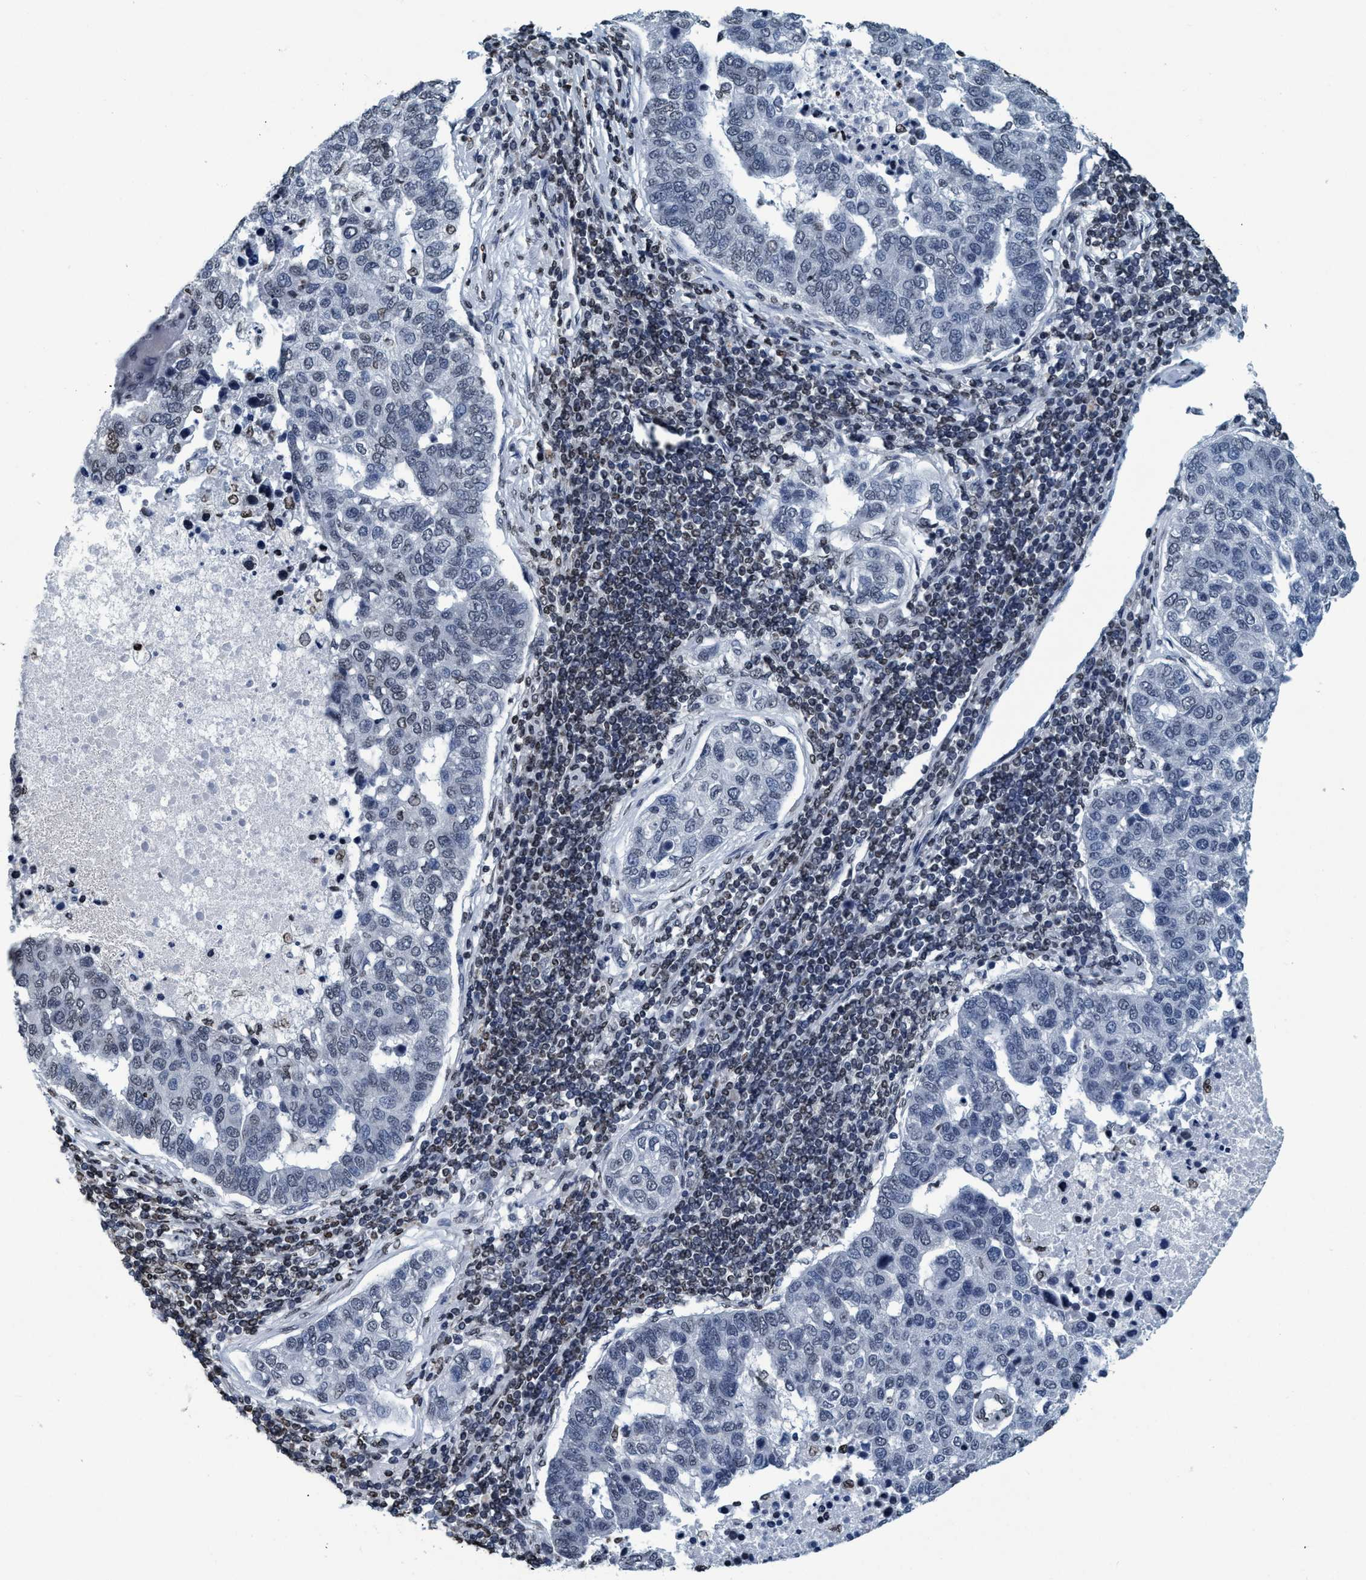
{"staining": {"intensity": "weak", "quantity": "<25%", "location": "nuclear"}, "tissue": "pancreatic cancer", "cell_type": "Tumor cells", "image_type": "cancer", "snomed": [{"axis": "morphology", "description": "Adenocarcinoma, NOS"}, {"axis": "topography", "description": "Pancreas"}], "caption": "This is an IHC micrograph of human pancreatic cancer. There is no staining in tumor cells.", "gene": "CCNE2", "patient": {"sex": "female", "age": 61}}